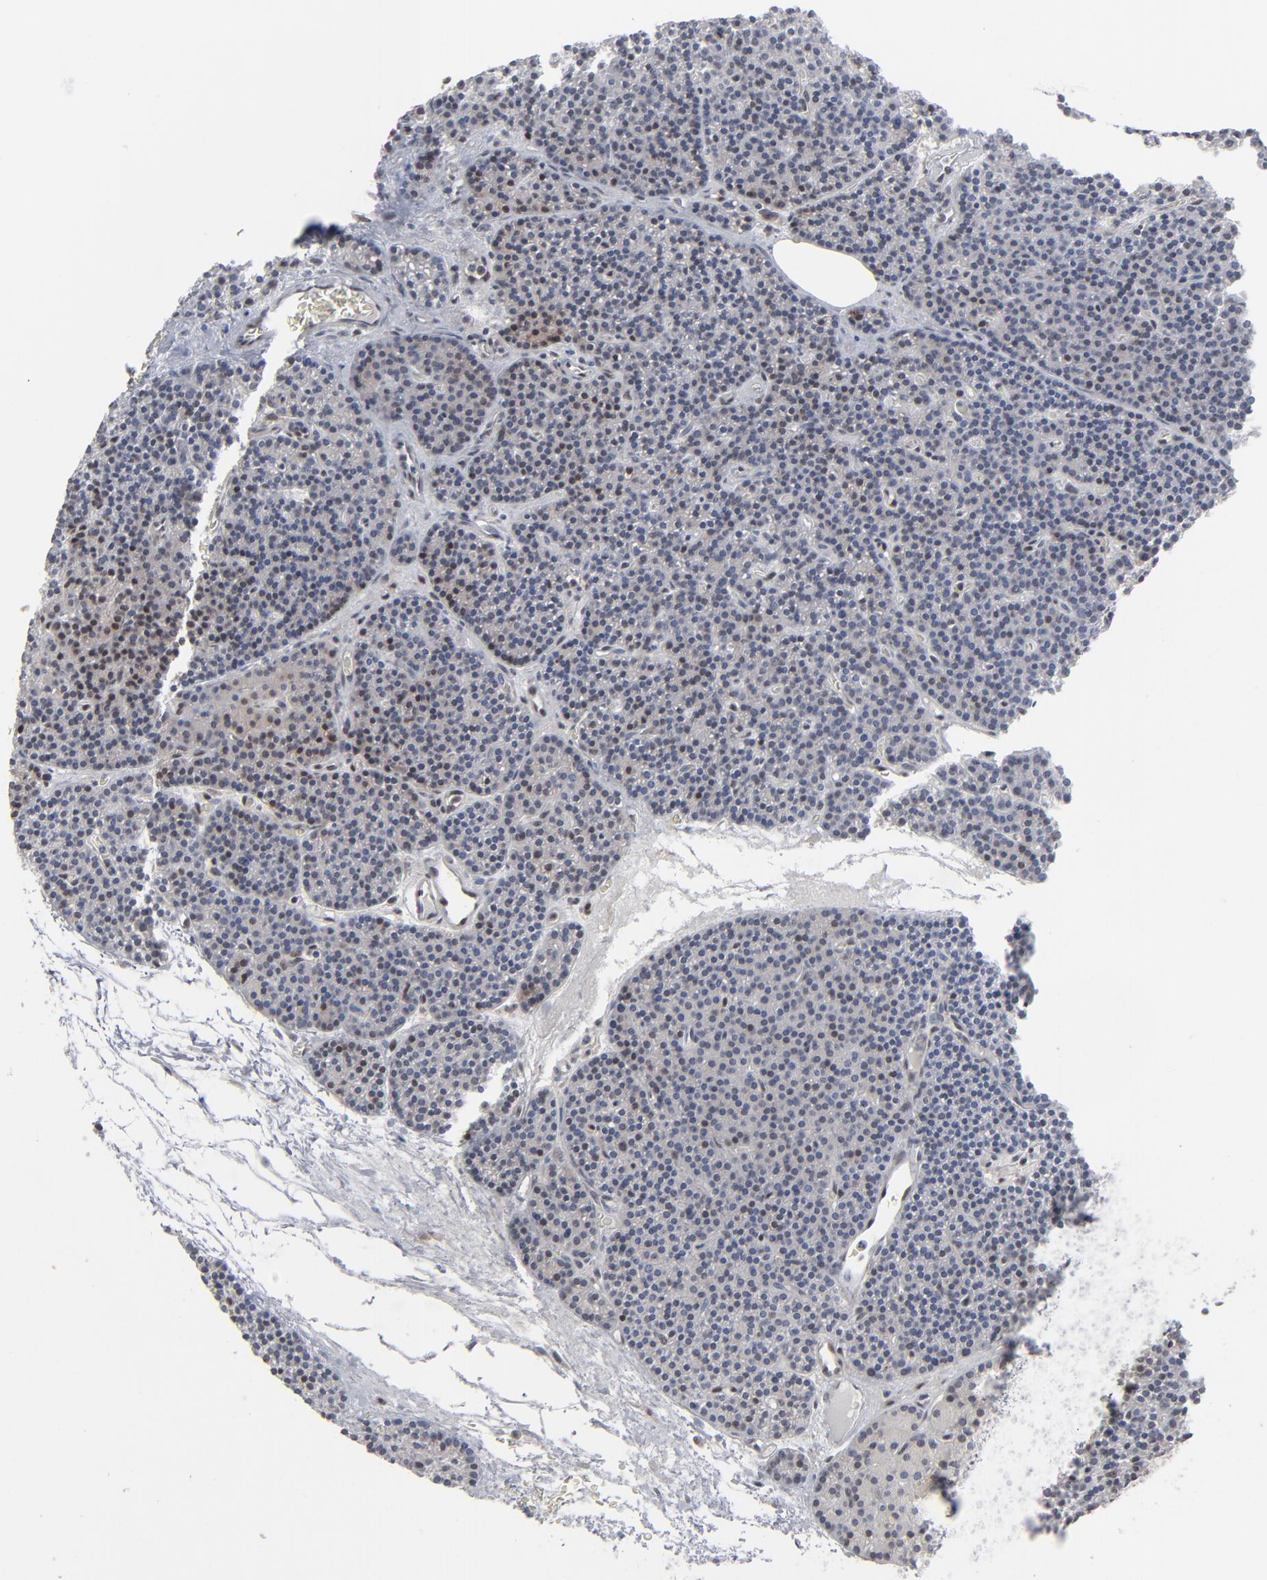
{"staining": {"intensity": "negative", "quantity": "none", "location": "none"}, "tissue": "parathyroid gland", "cell_type": "Glandular cells", "image_type": "normal", "snomed": [{"axis": "morphology", "description": "Normal tissue, NOS"}, {"axis": "topography", "description": "Parathyroid gland"}], "caption": "Immunohistochemical staining of unremarkable parathyroid gland demonstrates no significant staining in glandular cells. (DAB IHC, high magnification).", "gene": "IRF9", "patient": {"sex": "male", "age": 57}}